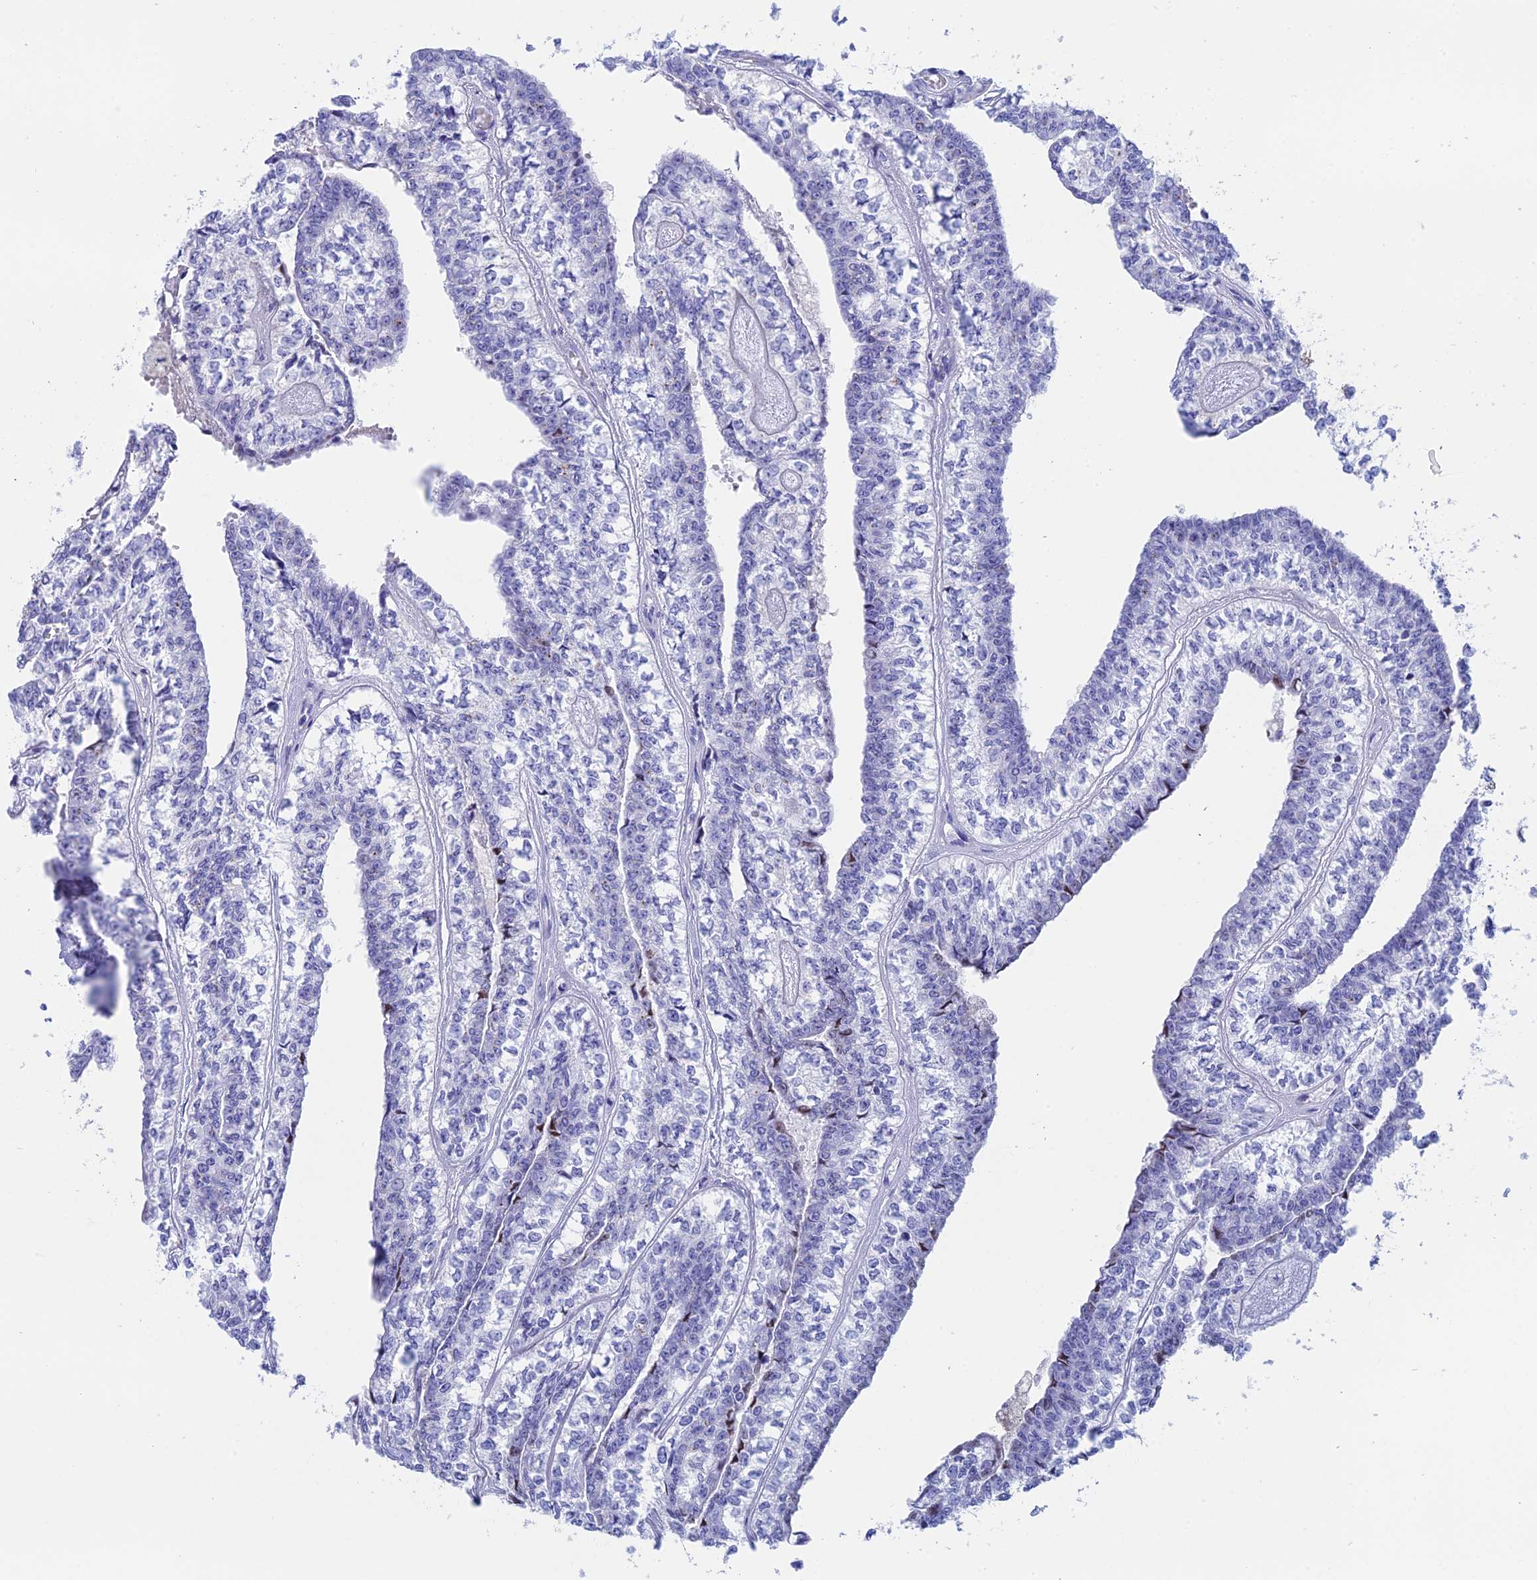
{"staining": {"intensity": "negative", "quantity": "none", "location": "none"}, "tissue": "head and neck cancer", "cell_type": "Tumor cells", "image_type": "cancer", "snomed": [{"axis": "morphology", "description": "Adenocarcinoma, NOS"}, {"axis": "topography", "description": "Head-Neck"}], "caption": "Image shows no significant protein positivity in tumor cells of head and neck cancer (adenocarcinoma). (DAB IHC visualized using brightfield microscopy, high magnification).", "gene": "ERICH4", "patient": {"sex": "female", "age": 73}}